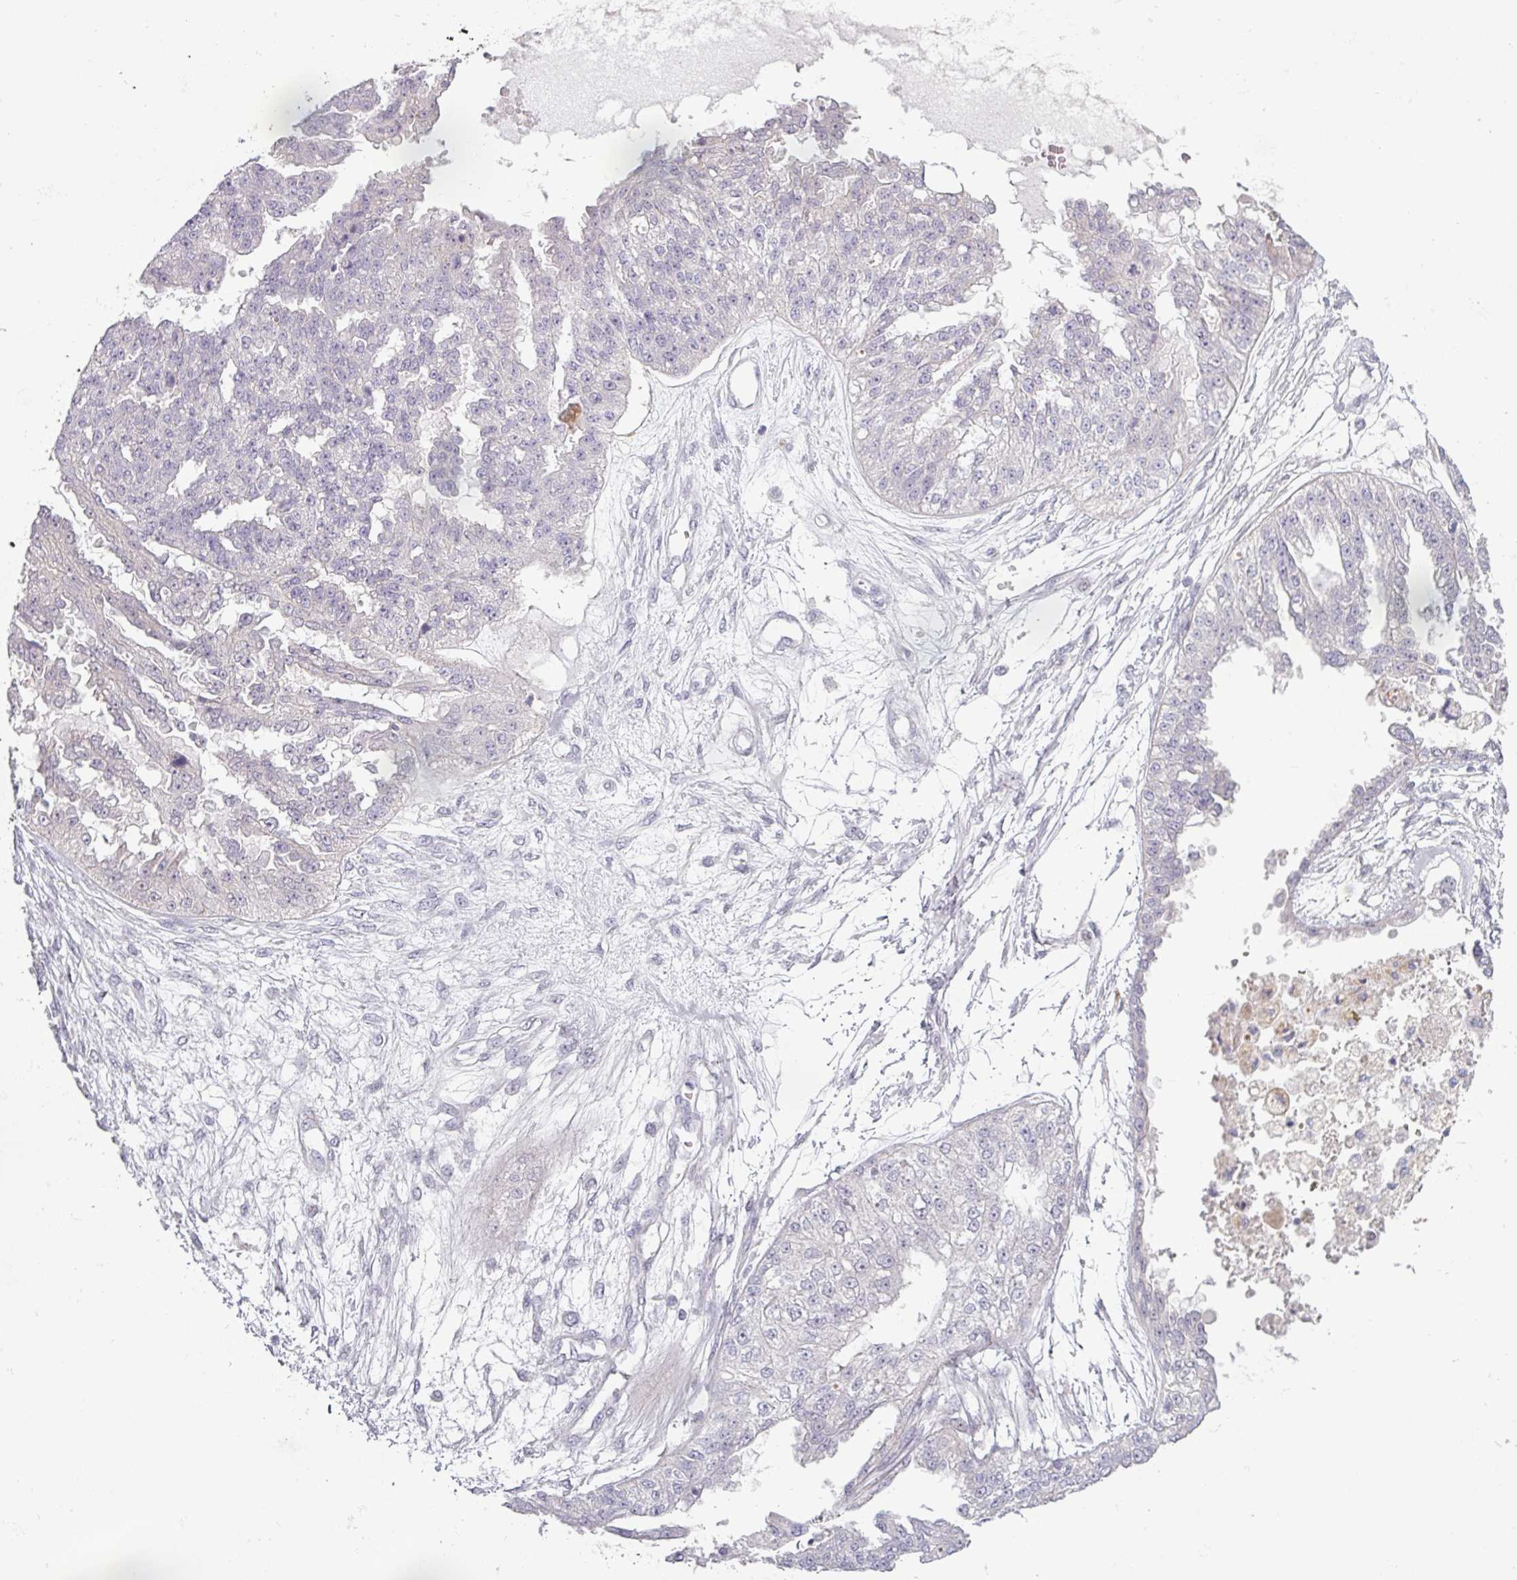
{"staining": {"intensity": "negative", "quantity": "none", "location": "none"}, "tissue": "ovarian cancer", "cell_type": "Tumor cells", "image_type": "cancer", "snomed": [{"axis": "morphology", "description": "Cystadenocarcinoma, serous, NOS"}, {"axis": "topography", "description": "Ovary"}], "caption": "This is a micrograph of immunohistochemistry staining of serous cystadenocarcinoma (ovarian), which shows no expression in tumor cells.", "gene": "C2orf16", "patient": {"sex": "female", "age": 58}}